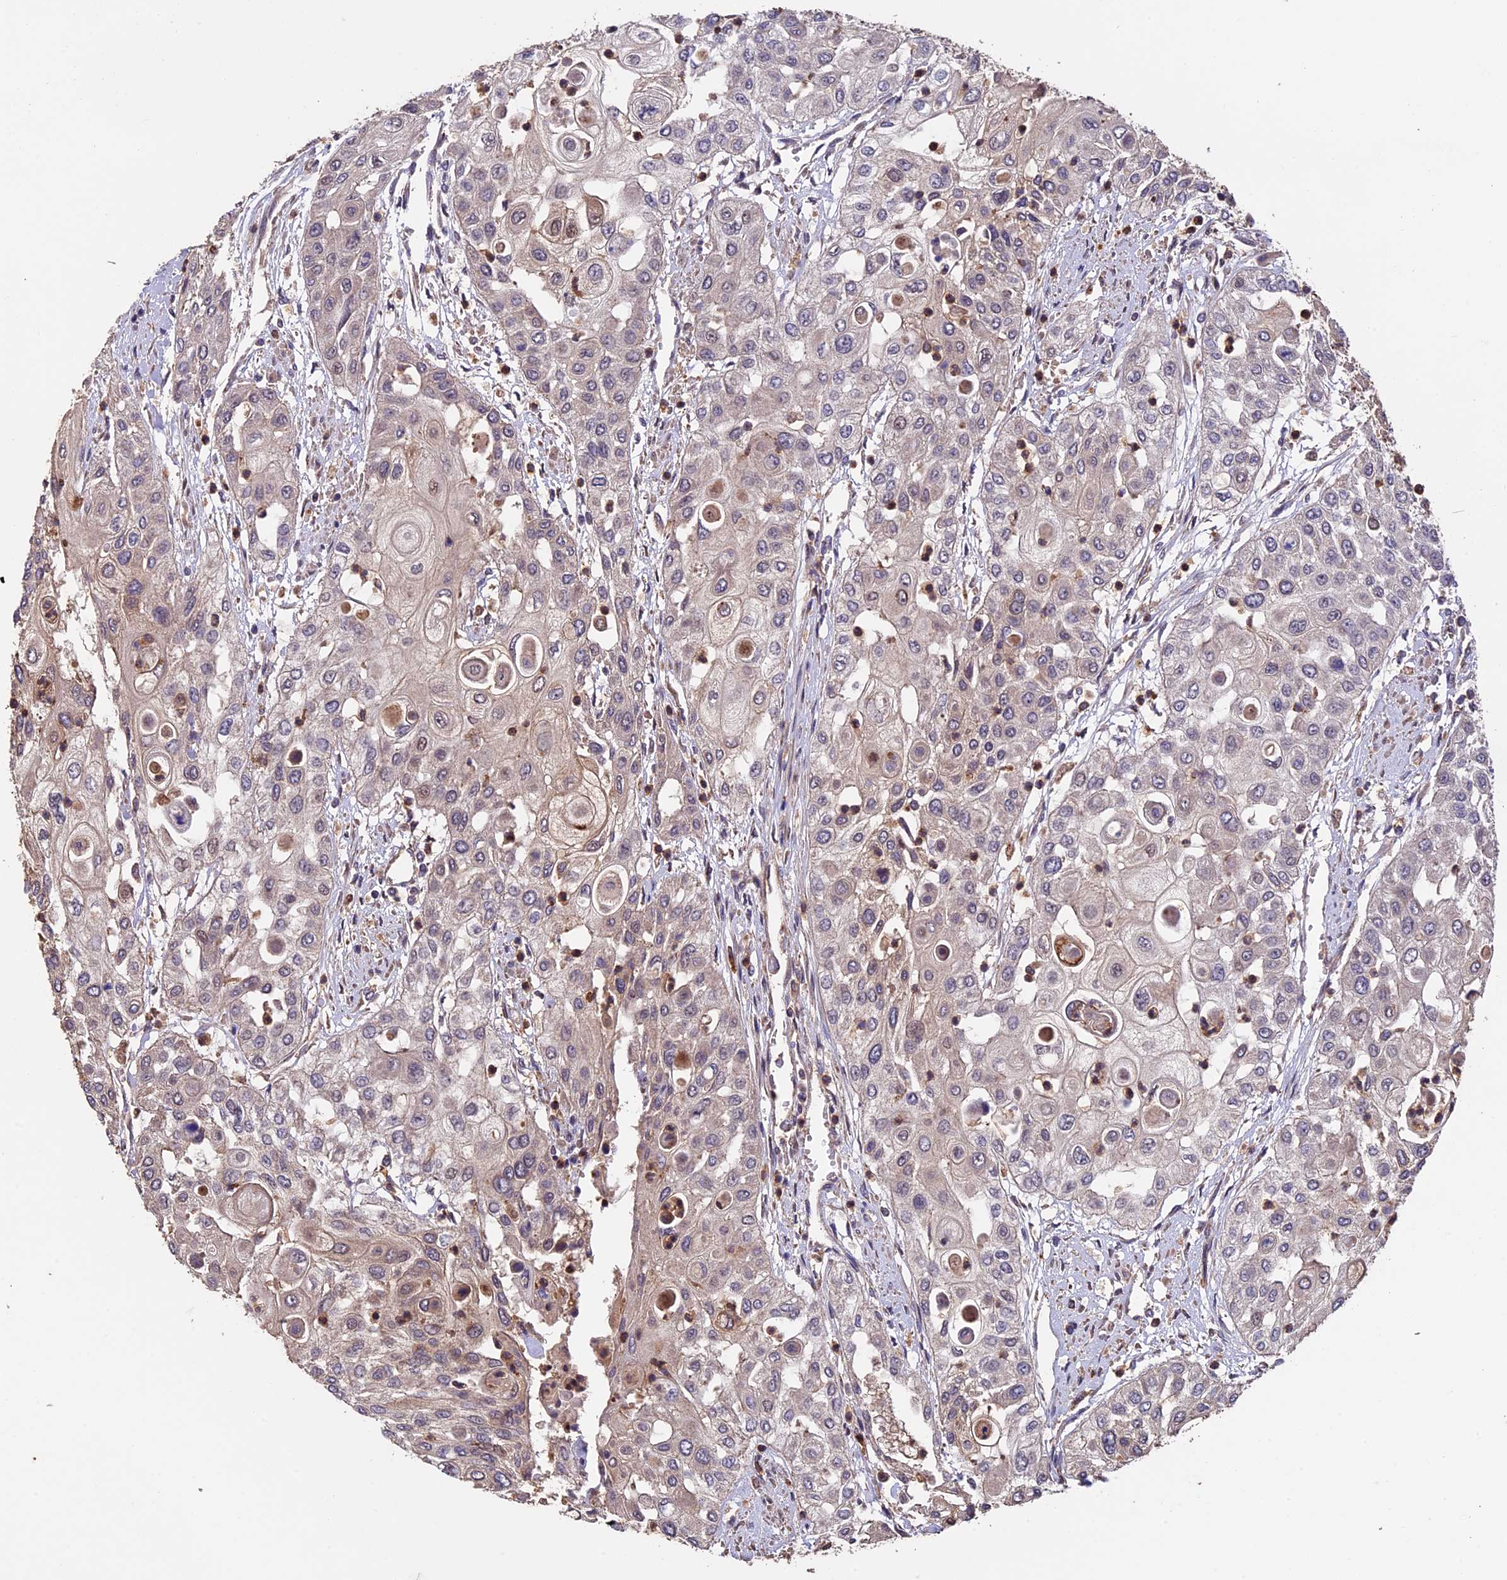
{"staining": {"intensity": "weak", "quantity": "<25%", "location": "cytoplasmic/membranous"}, "tissue": "urothelial cancer", "cell_type": "Tumor cells", "image_type": "cancer", "snomed": [{"axis": "morphology", "description": "Urothelial carcinoma, High grade"}, {"axis": "topography", "description": "Urinary bladder"}], "caption": "Tumor cells are negative for protein expression in human high-grade urothelial carcinoma.", "gene": "PKD2L2", "patient": {"sex": "female", "age": 79}}